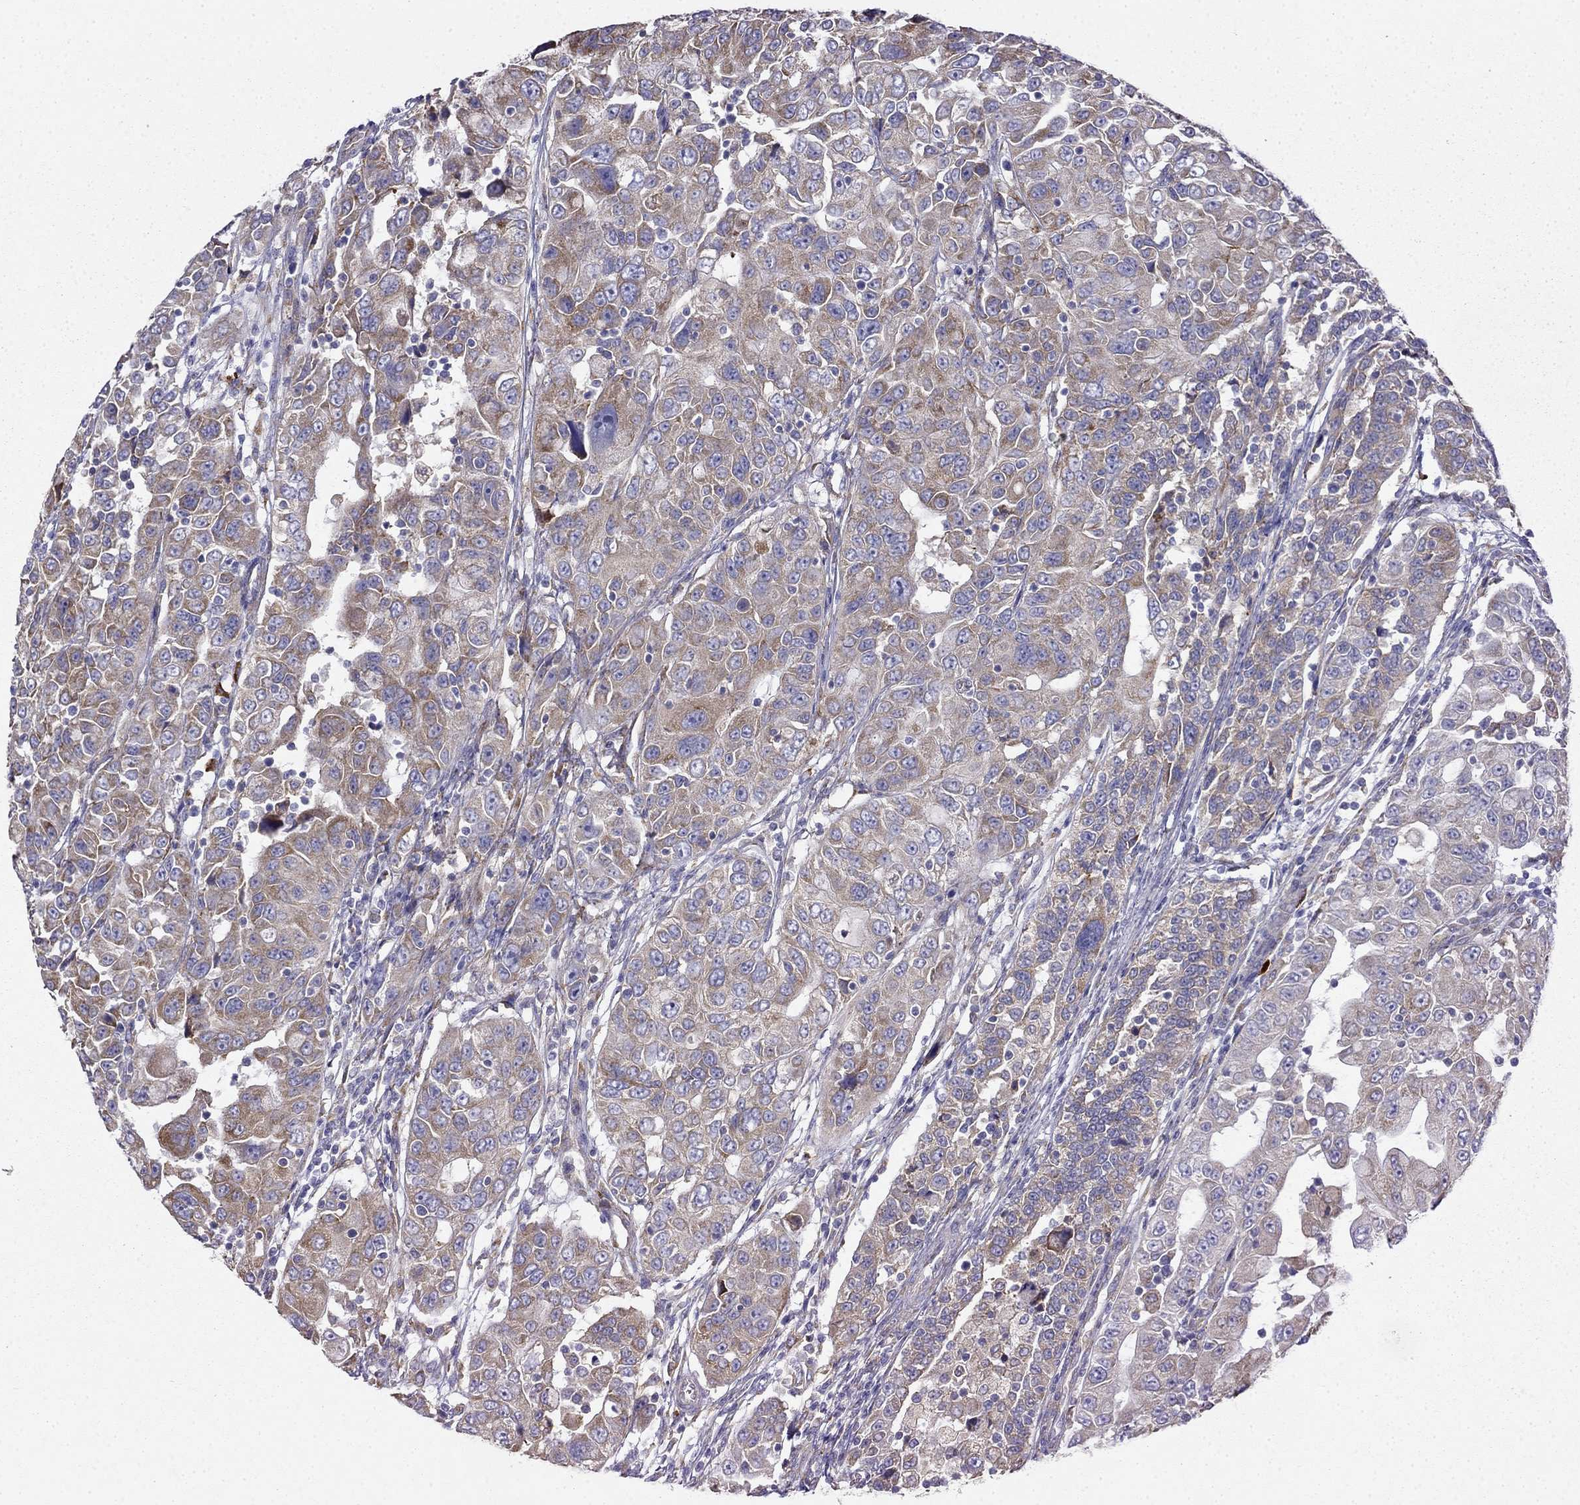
{"staining": {"intensity": "moderate", "quantity": ">75%", "location": "cytoplasmic/membranous"}, "tissue": "urothelial cancer", "cell_type": "Tumor cells", "image_type": "cancer", "snomed": [{"axis": "morphology", "description": "Urothelial carcinoma, NOS"}, {"axis": "morphology", "description": "Urothelial carcinoma, High grade"}, {"axis": "topography", "description": "Urinary bladder"}], "caption": "Immunohistochemical staining of human transitional cell carcinoma demonstrates moderate cytoplasmic/membranous protein staining in approximately >75% of tumor cells.", "gene": "LONRF2", "patient": {"sex": "female", "age": 73}}